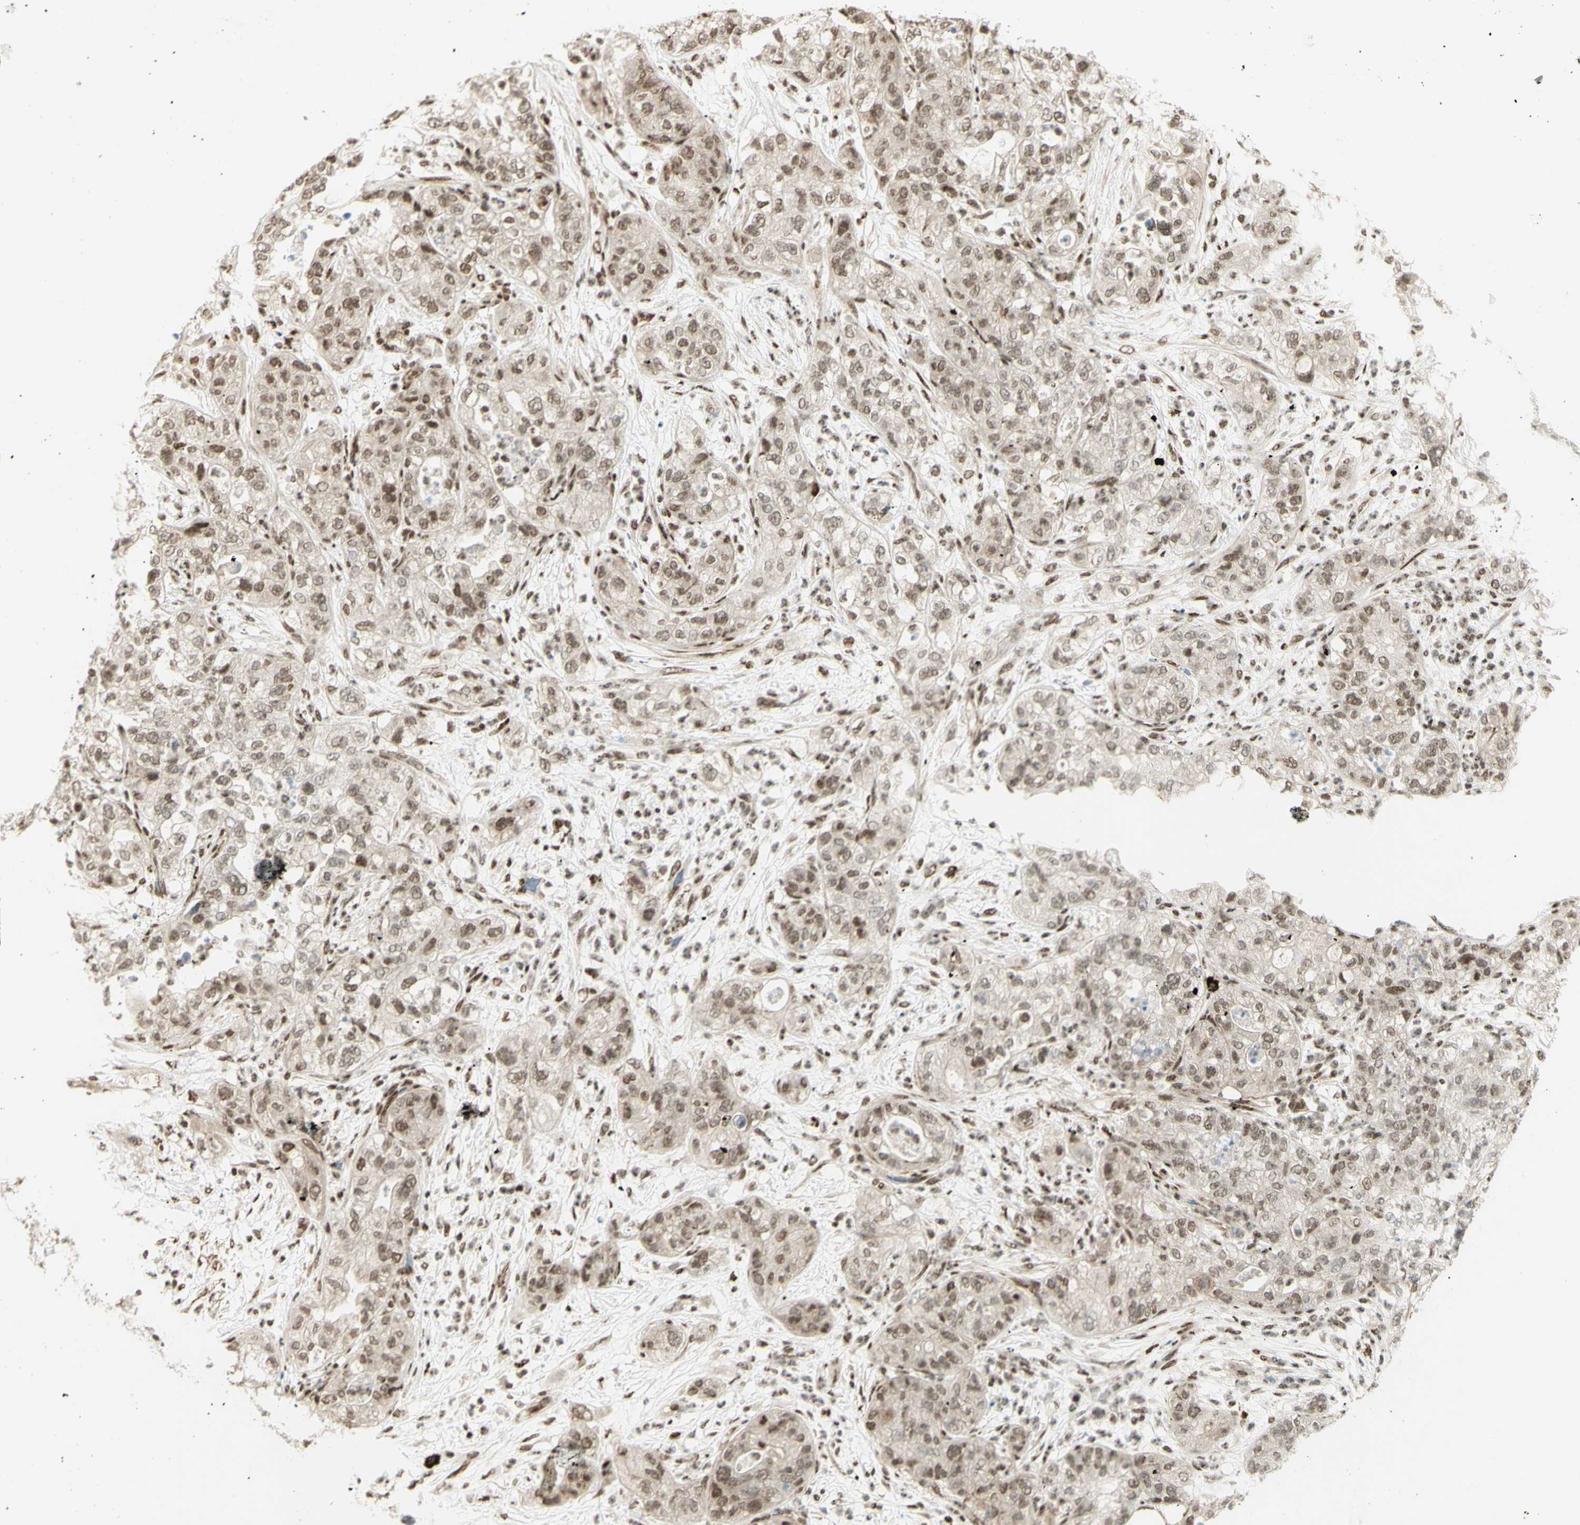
{"staining": {"intensity": "weak", "quantity": ">75%", "location": "nuclear"}, "tissue": "pancreatic cancer", "cell_type": "Tumor cells", "image_type": "cancer", "snomed": [{"axis": "morphology", "description": "Adenocarcinoma, NOS"}, {"axis": "topography", "description": "Pancreas"}], "caption": "Protein expression analysis of human adenocarcinoma (pancreatic) reveals weak nuclear positivity in approximately >75% of tumor cells.", "gene": "ZMYM6", "patient": {"sex": "female", "age": 78}}